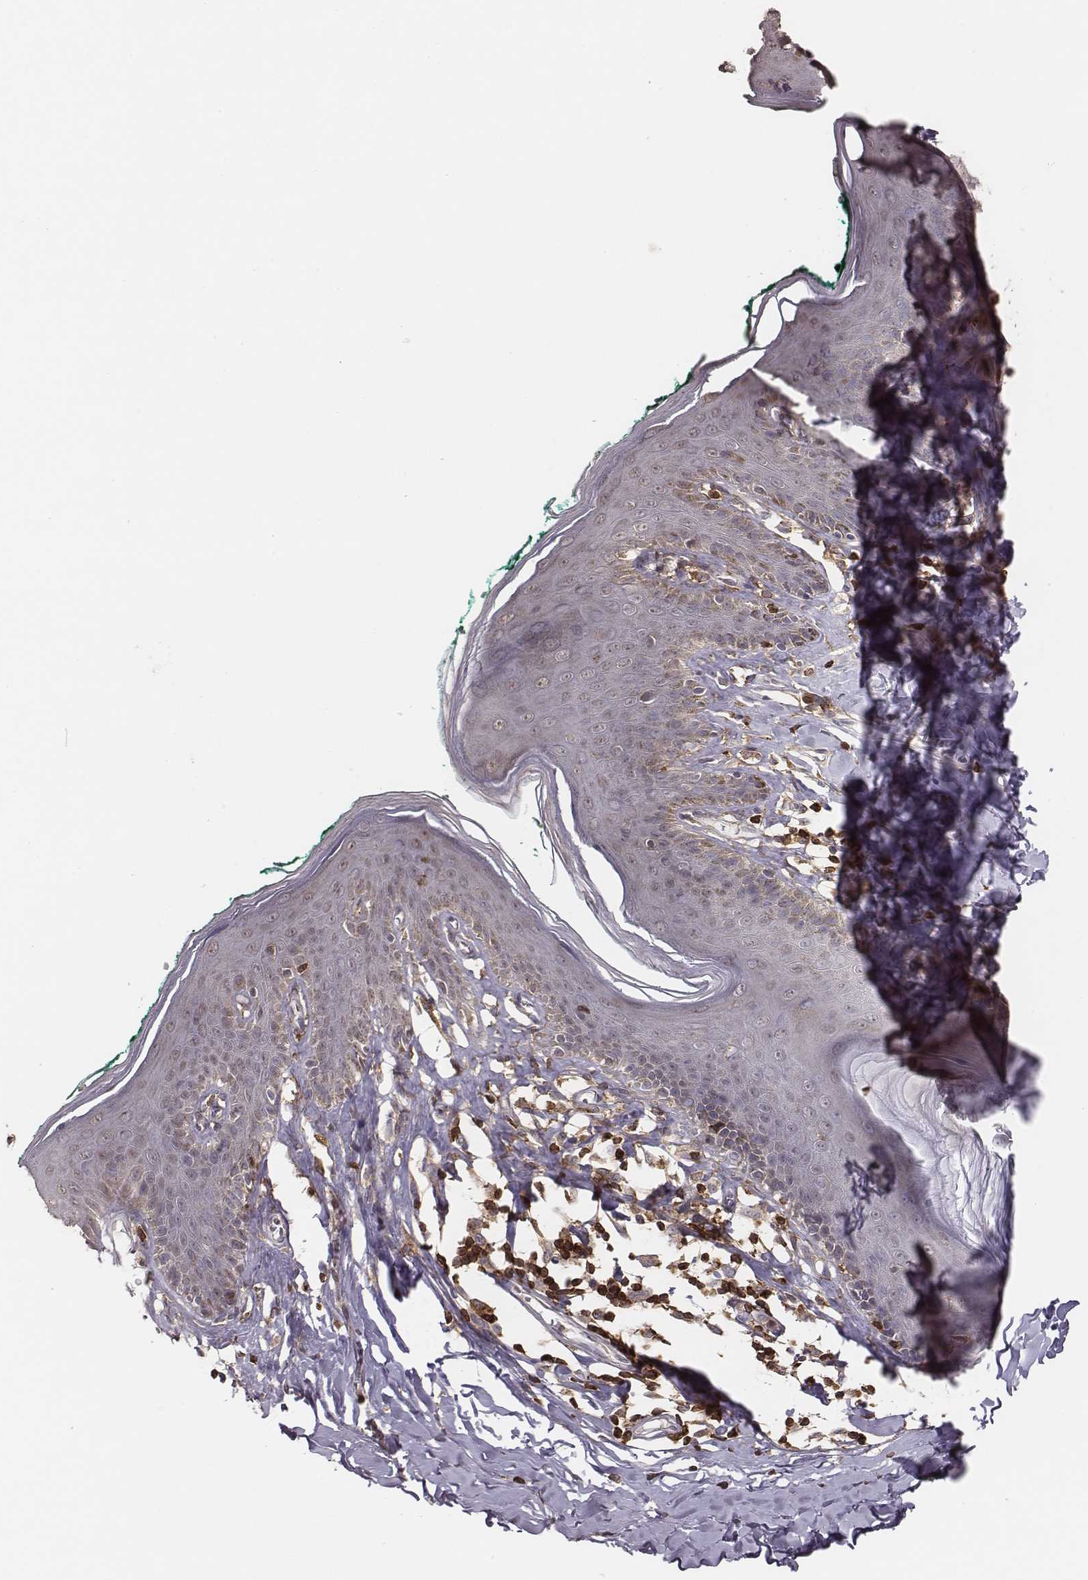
{"staining": {"intensity": "negative", "quantity": "none", "location": "none"}, "tissue": "skin", "cell_type": "Epidermal cells", "image_type": "normal", "snomed": [{"axis": "morphology", "description": "Normal tissue, NOS"}, {"axis": "topography", "description": "Vulva"}, {"axis": "topography", "description": "Peripheral nerve tissue"}], "caption": "This is an IHC image of normal human skin. There is no staining in epidermal cells.", "gene": "PILRA", "patient": {"sex": "female", "age": 66}}